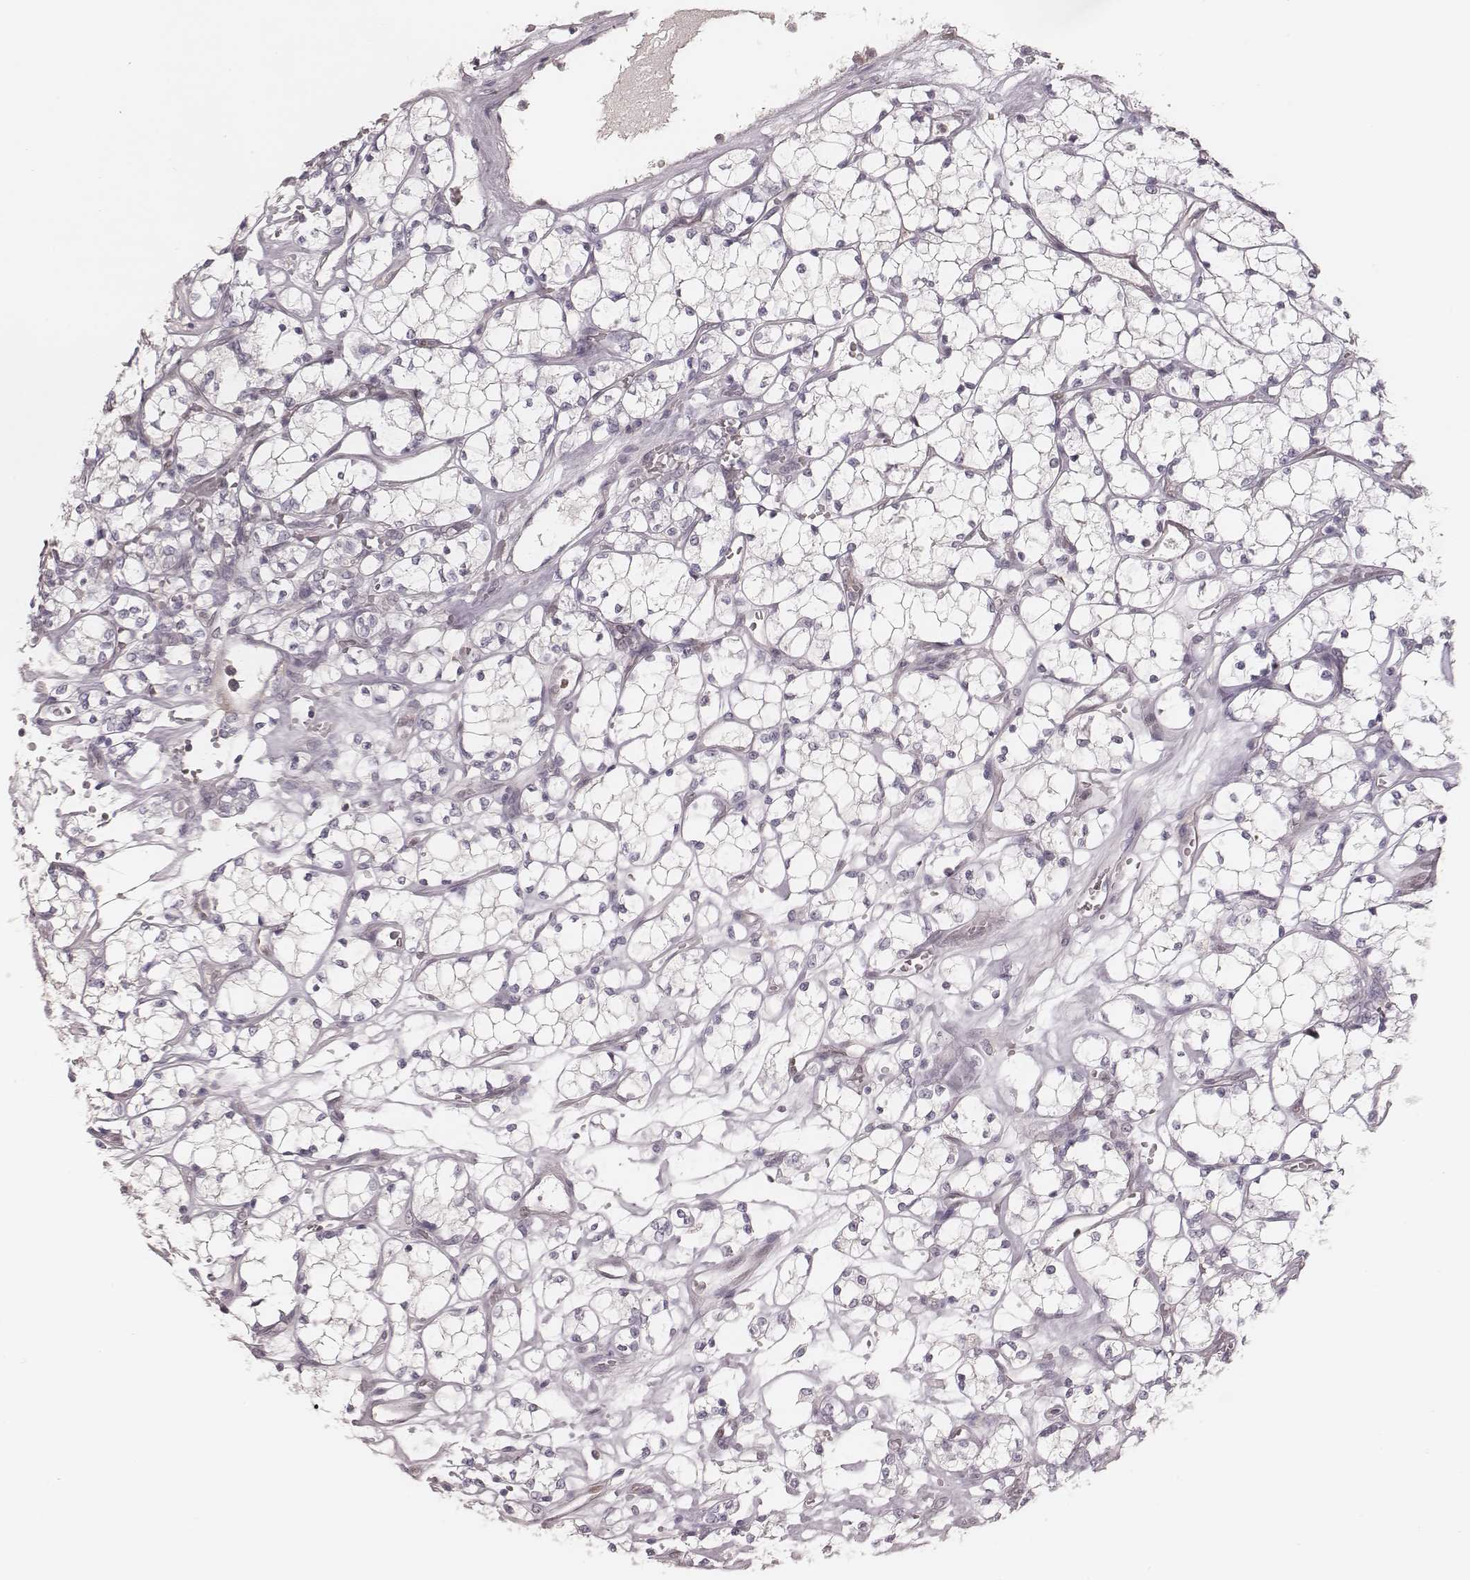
{"staining": {"intensity": "negative", "quantity": "none", "location": "none"}, "tissue": "renal cancer", "cell_type": "Tumor cells", "image_type": "cancer", "snomed": [{"axis": "morphology", "description": "Adenocarcinoma, NOS"}, {"axis": "topography", "description": "Kidney"}], "caption": "Tumor cells show no significant staining in adenocarcinoma (renal).", "gene": "MSX1", "patient": {"sex": "female", "age": 69}}